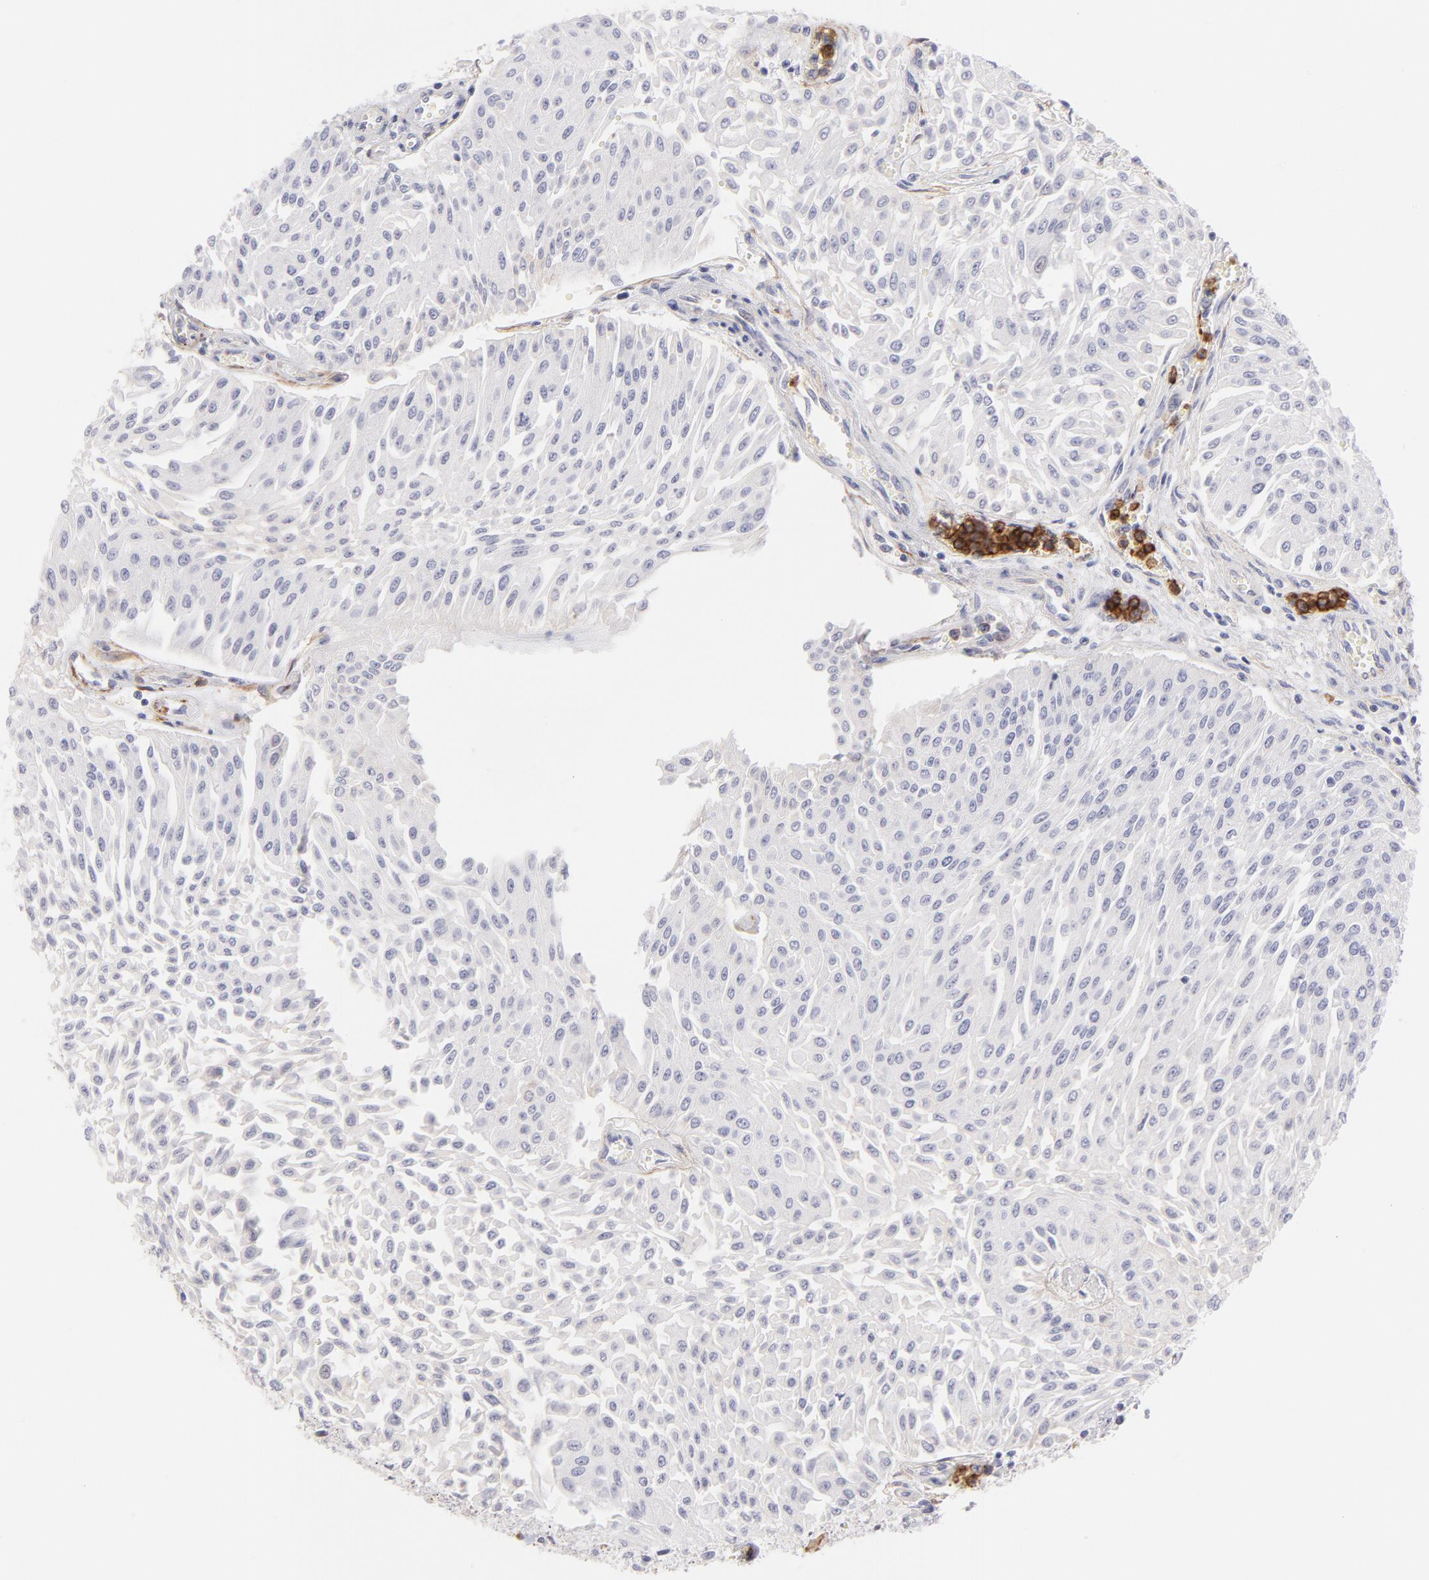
{"staining": {"intensity": "negative", "quantity": "none", "location": "none"}, "tissue": "urothelial cancer", "cell_type": "Tumor cells", "image_type": "cancer", "snomed": [{"axis": "morphology", "description": "Urothelial carcinoma, Low grade"}, {"axis": "topography", "description": "Urinary bladder"}], "caption": "The photomicrograph demonstrates no staining of tumor cells in urothelial cancer. The staining was performed using DAB (3,3'-diaminobenzidine) to visualize the protein expression in brown, while the nuclei were stained in blue with hematoxylin (Magnification: 20x).", "gene": "LTB4R", "patient": {"sex": "male", "age": 86}}